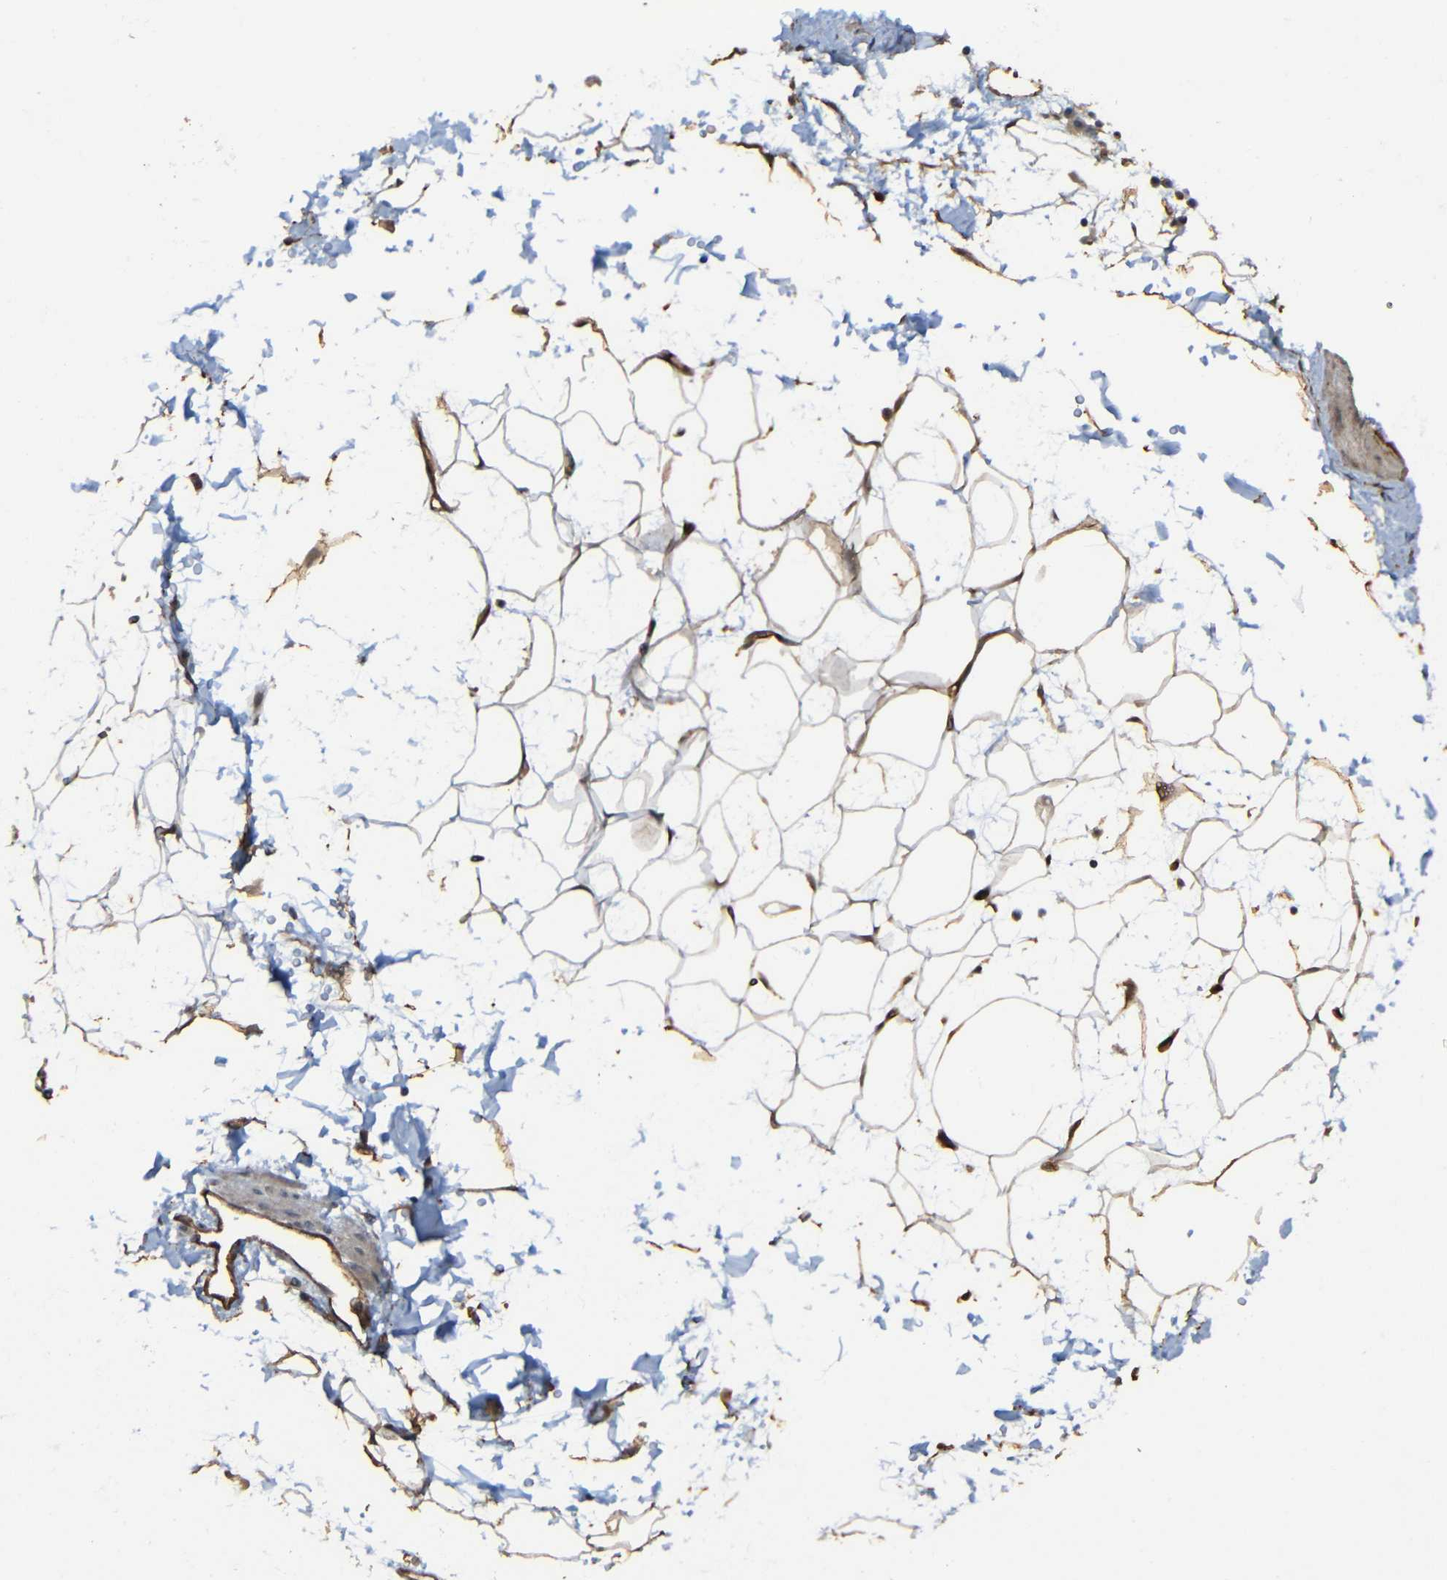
{"staining": {"intensity": "weak", "quantity": ">75%", "location": "cytoplasmic/membranous"}, "tissue": "adipose tissue", "cell_type": "Adipocytes", "image_type": "normal", "snomed": [{"axis": "morphology", "description": "Normal tissue, NOS"}, {"axis": "topography", "description": "Soft tissue"}], "caption": "DAB (3,3'-diaminobenzidine) immunohistochemical staining of normal human adipose tissue shows weak cytoplasmic/membranous protein staining in about >75% of adipocytes. (DAB = brown stain, brightfield microscopy at high magnification).", "gene": "LGR5", "patient": {"sex": "male", "age": 72}}